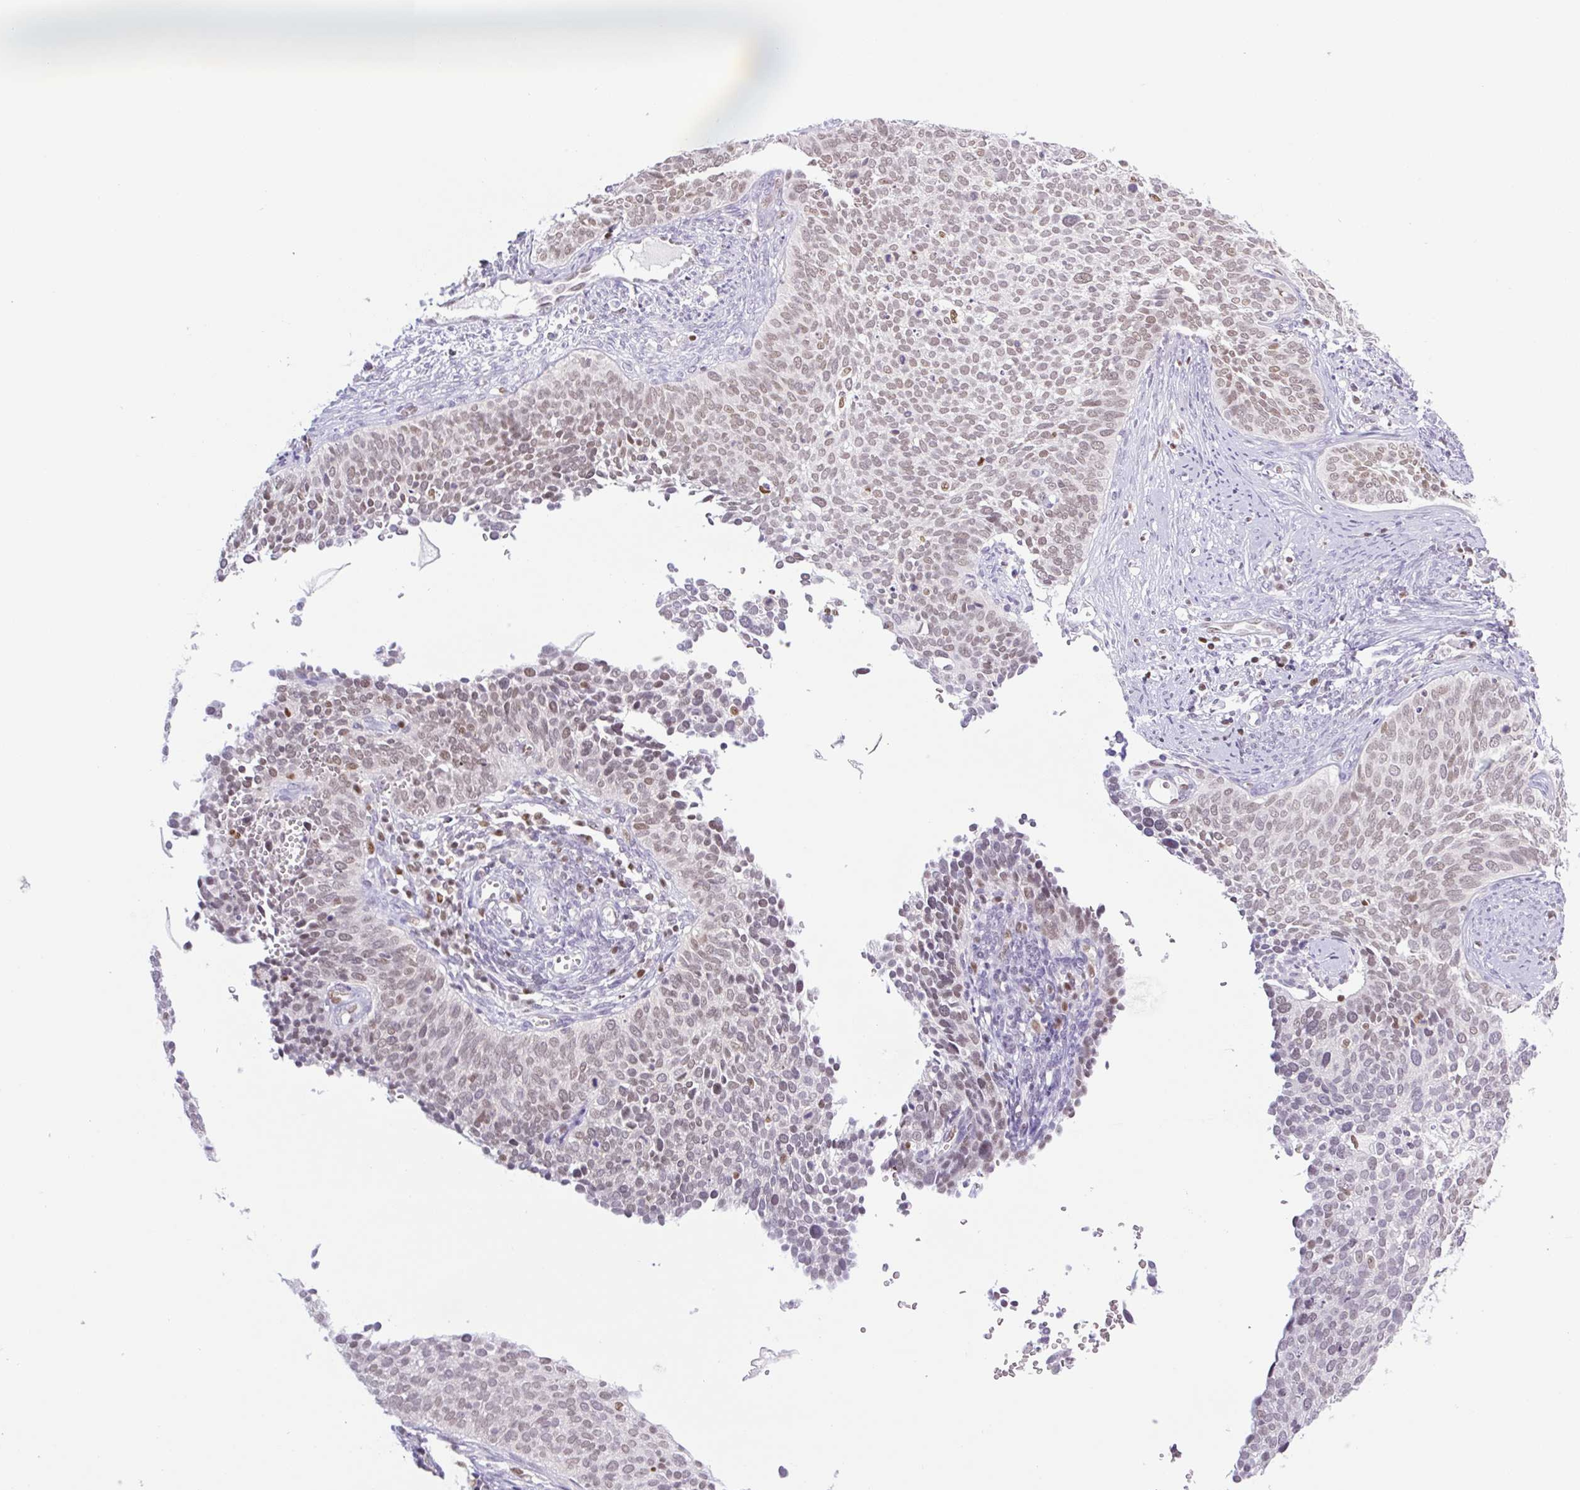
{"staining": {"intensity": "weak", "quantity": ">75%", "location": "nuclear"}, "tissue": "cervical cancer", "cell_type": "Tumor cells", "image_type": "cancer", "snomed": [{"axis": "morphology", "description": "Squamous cell carcinoma, NOS"}, {"axis": "topography", "description": "Cervix"}], "caption": "Protein staining demonstrates weak nuclear expression in approximately >75% of tumor cells in cervical cancer. (DAB IHC with brightfield microscopy, high magnification).", "gene": "TLE3", "patient": {"sex": "female", "age": 34}}